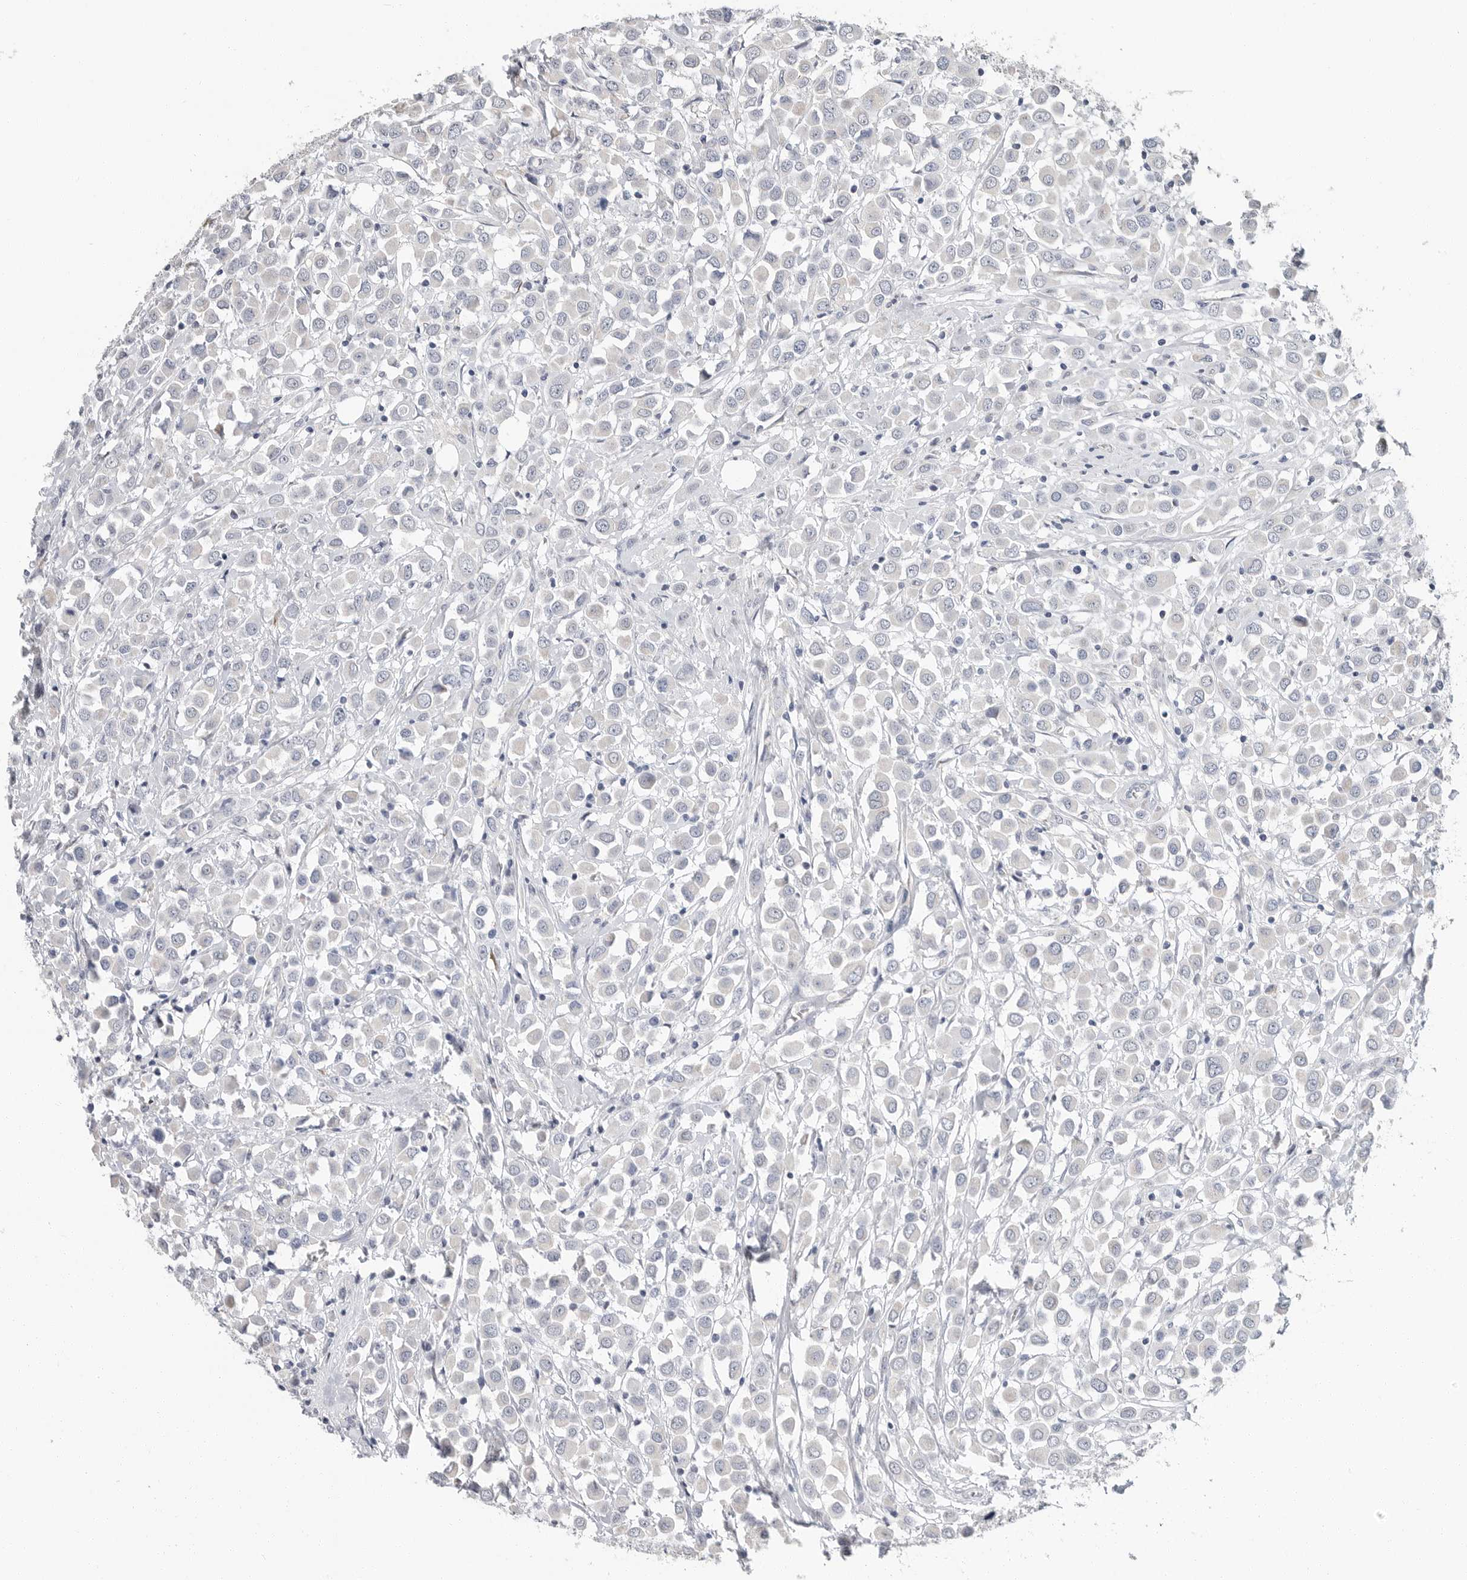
{"staining": {"intensity": "negative", "quantity": "none", "location": "none"}, "tissue": "breast cancer", "cell_type": "Tumor cells", "image_type": "cancer", "snomed": [{"axis": "morphology", "description": "Duct carcinoma"}, {"axis": "topography", "description": "Breast"}], "caption": "High power microscopy image of an IHC histopathology image of breast cancer (infiltrating ductal carcinoma), revealing no significant expression in tumor cells.", "gene": "PLN", "patient": {"sex": "female", "age": 61}}